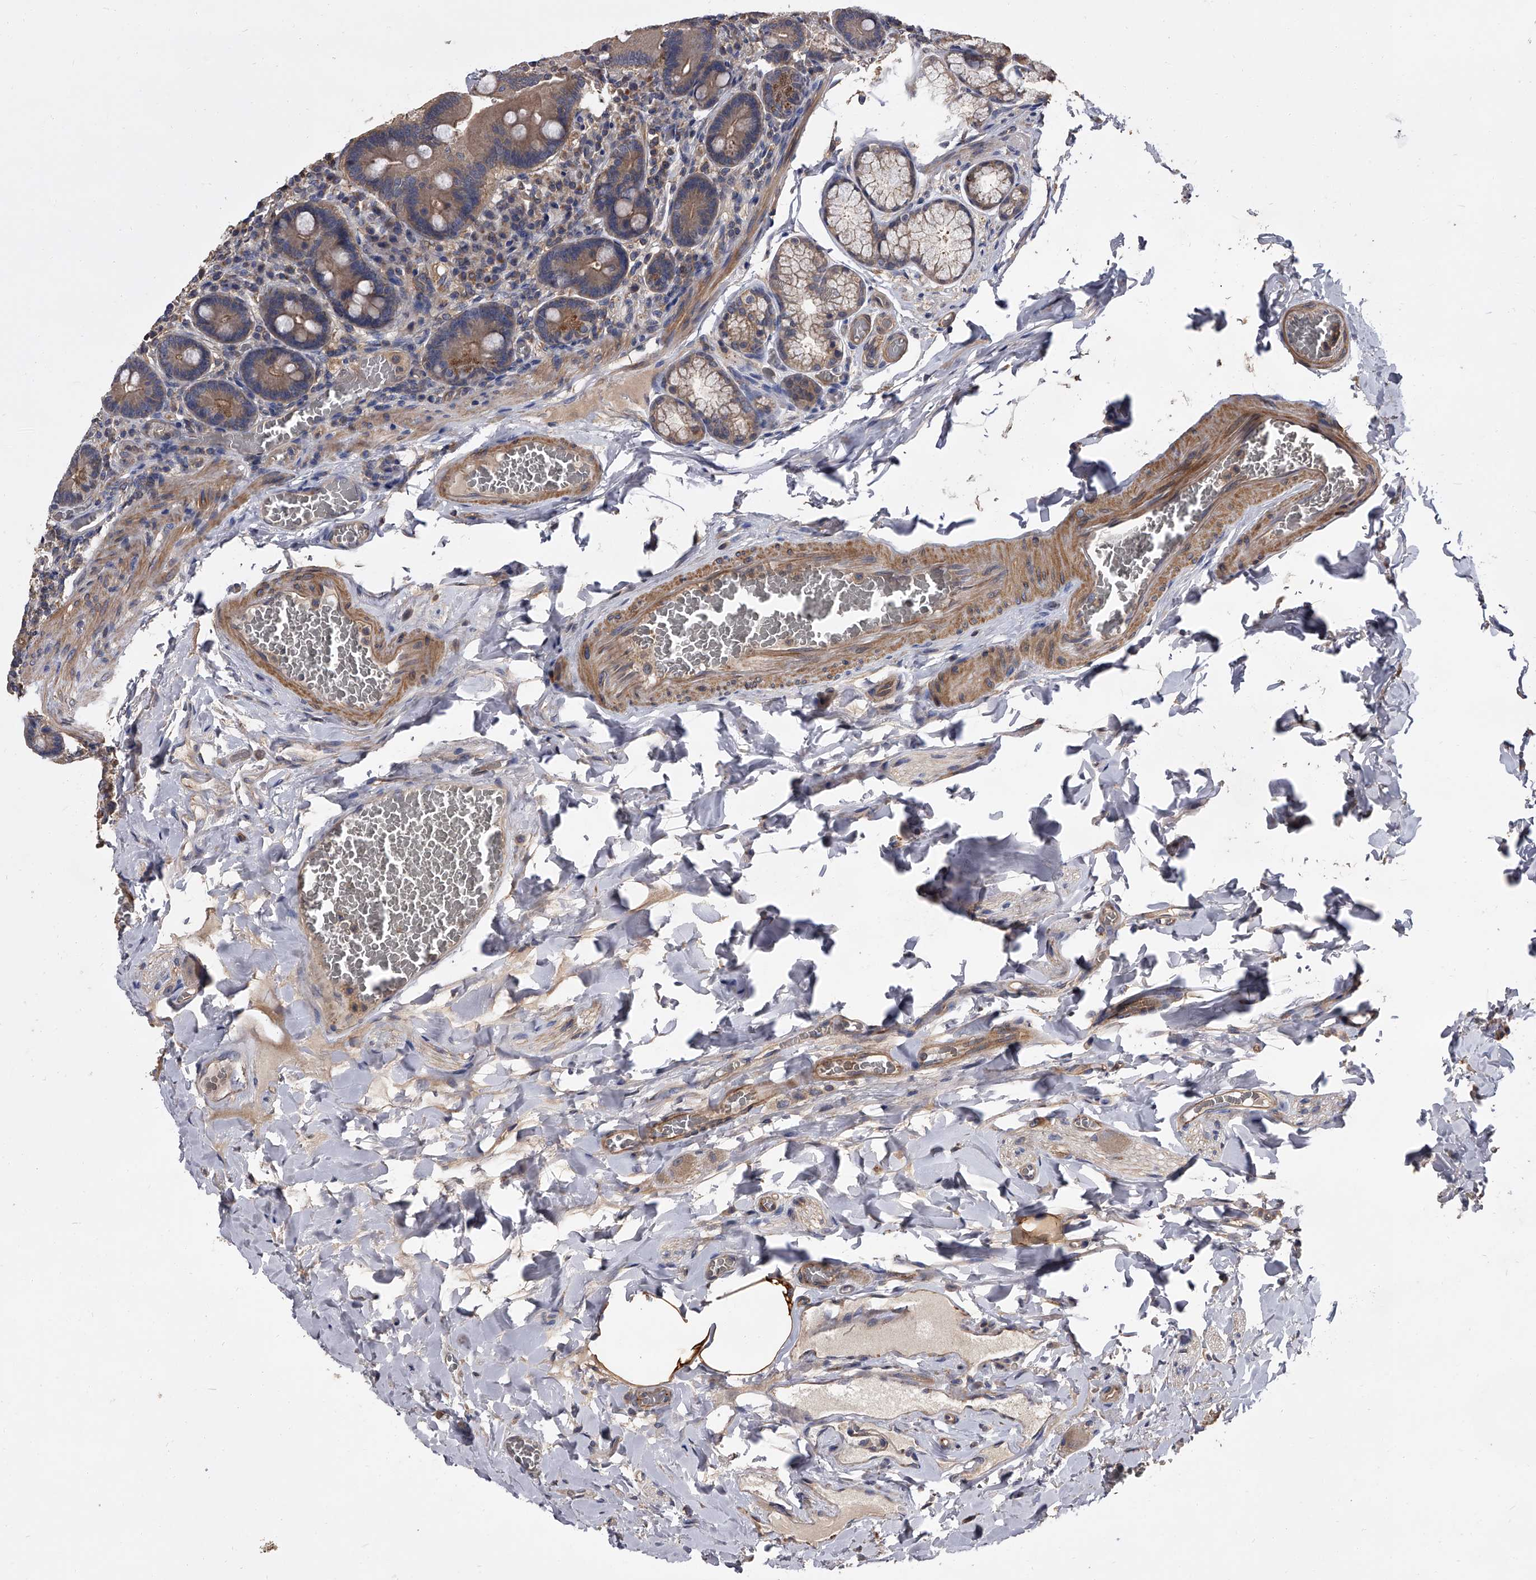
{"staining": {"intensity": "moderate", "quantity": ">75%", "location": "cytoplasmic/membranous"}, "tissue": "duodenum", "cell_type": "Glandular cells", "image_type": "normal", "snomed": [{"axis": "morphology", "description": "Normal tissue, NOS"}, {"axis": "topography", "description": "Duodenum"}], "caption": "Glandular cells display moderate cytoplasmic/membranous expression in approximately >75% of cells in benign duodenum.", "gene": "STK36", "patient": {"sex": "female", "age": 62}}